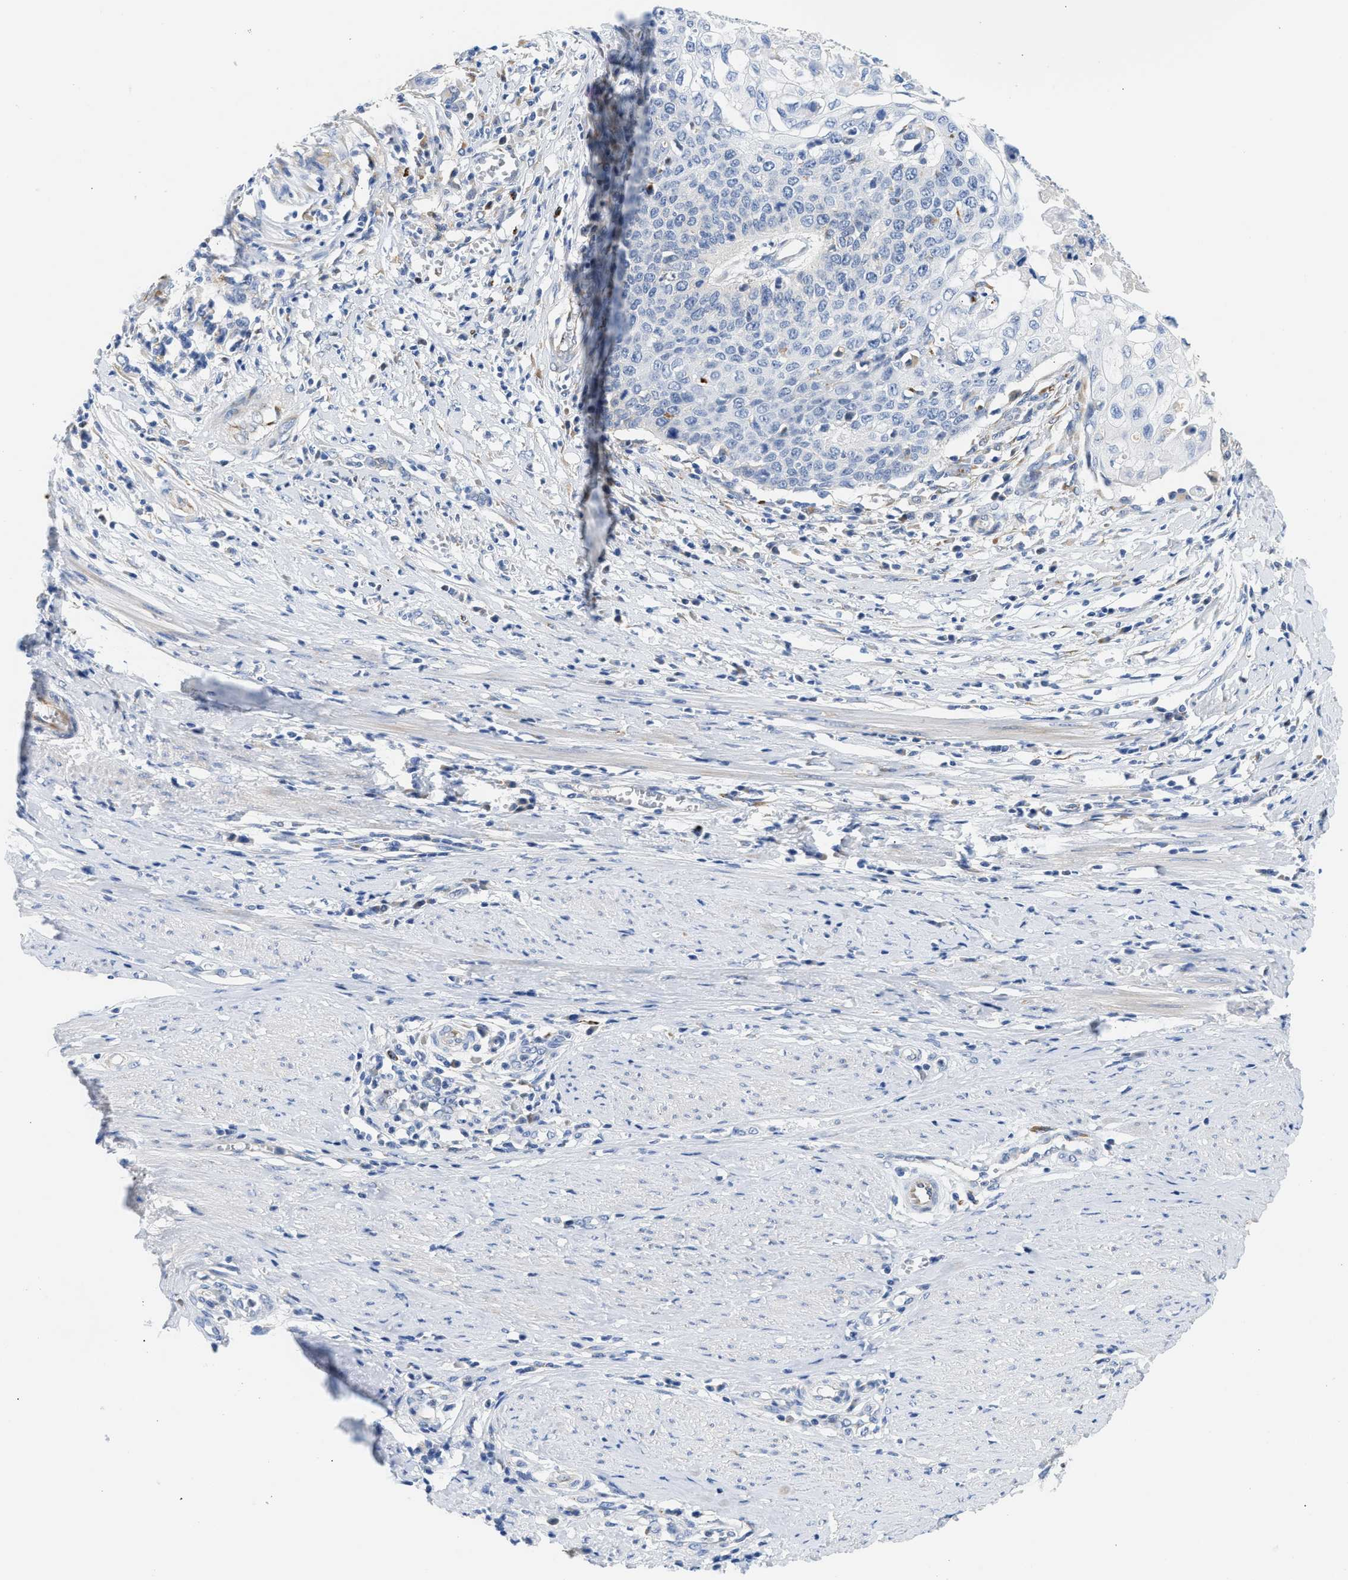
{"staining": {"intensity": "negative", "quantity": "none", "location": "none"}, "tissue": "cervical cancer", "cell_type": "Tumor cells", "image_type": "cancer", "snomed": [{"axis": "morphology", "description": "Squamous cell carcinoma, NOS"}, {"axis": "topography", "description": "Cervix"}], "caption": "High magnification brightfield microscopy of cervical squamous cell carcinoma stained with DAB (3,3'-diaminobenzidine) (brown) and counterstained with hematoxylin (blue): tumor cells show no significant expression.", "gene": "PPM1L", "patient": {"sex": "female", "age": 39}}